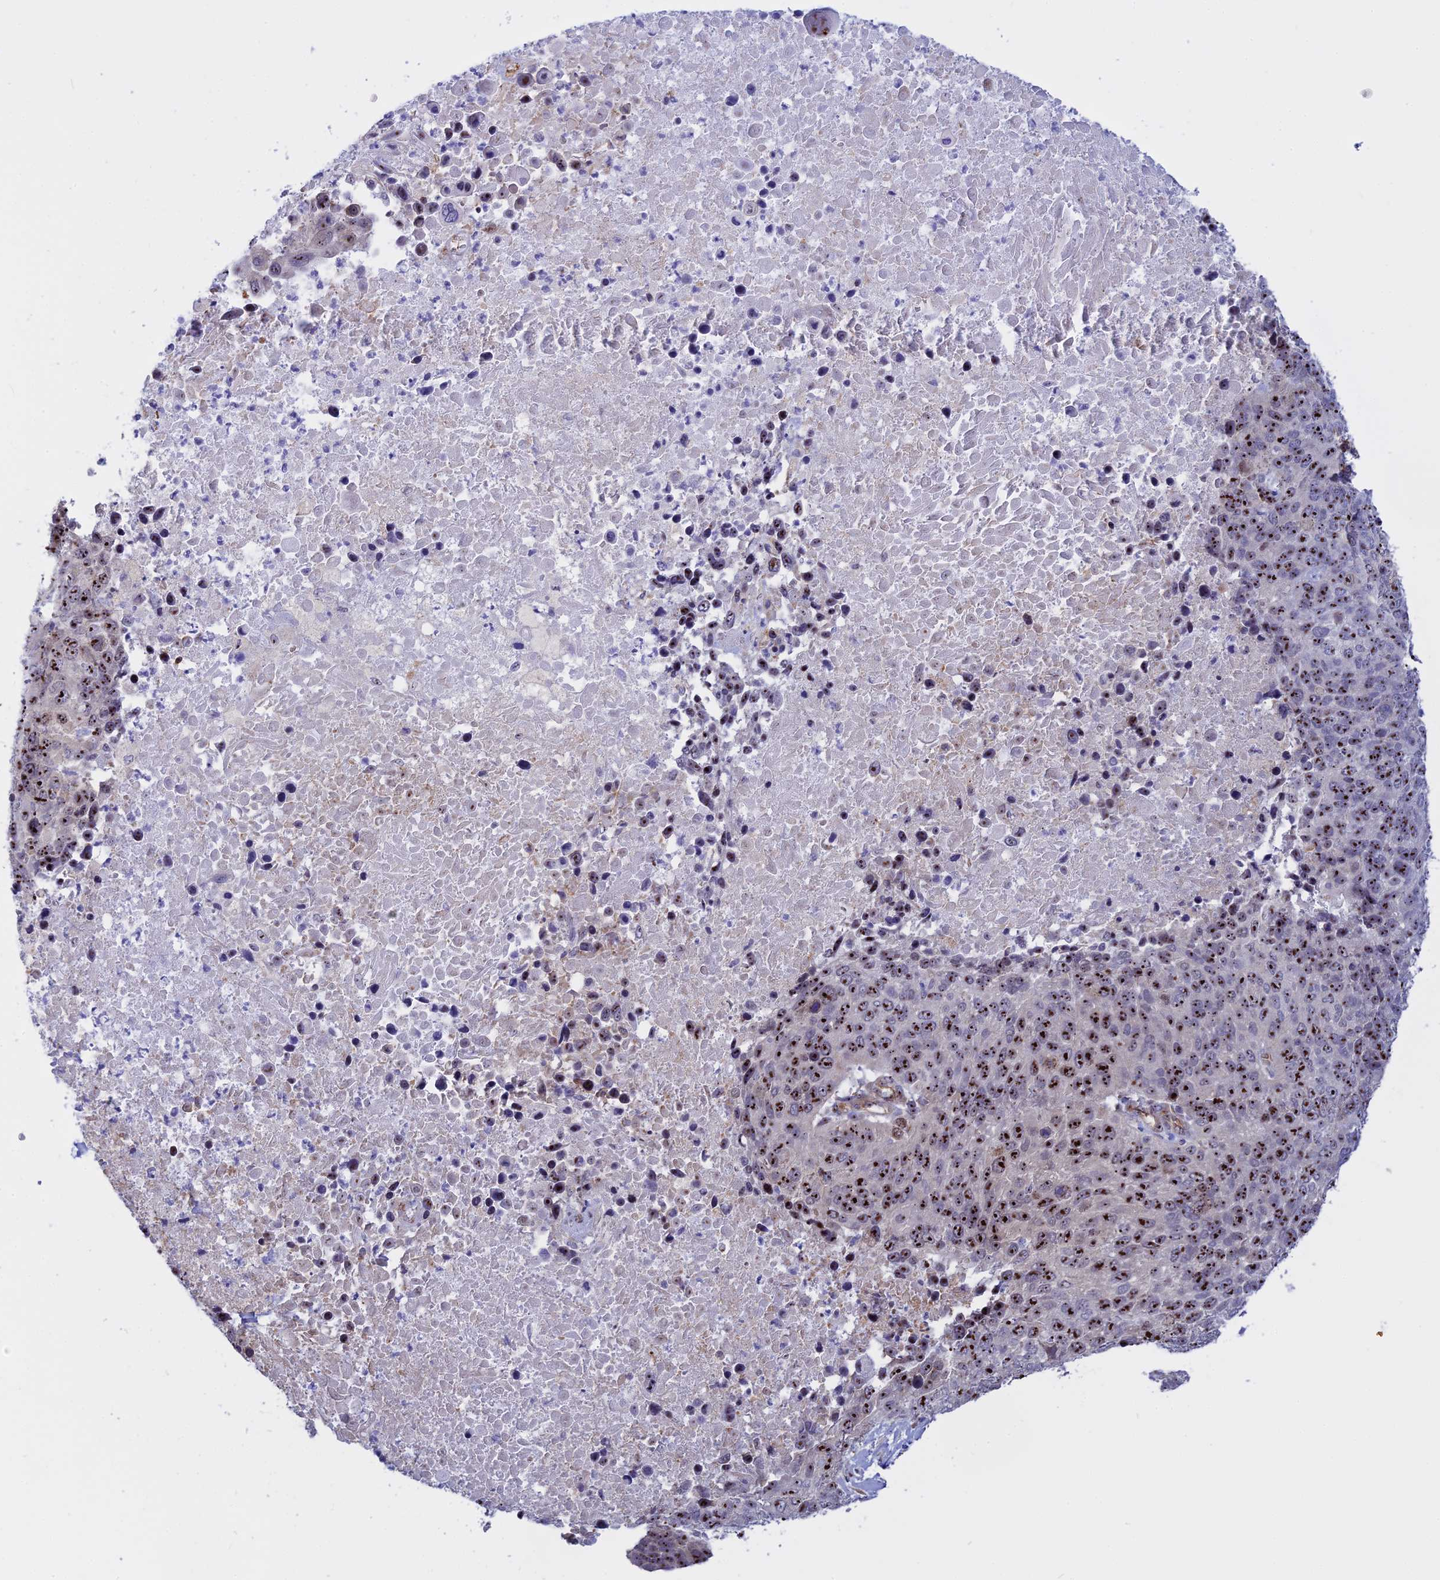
{"staining": {"intensity": "strong", "quantity": ">75%", "location": "nuclear"}, "tissue": "lung cancer", "cell_type": "Tumor cells", "image_type": "cancer", "snomed": [{"axis": "morphology", "description": "Normal tissue, NOS"}, {"axis": "morphology", "description": "Squamous cell carcinoma, NOS"}, {"axis": "topography", "description": "Lymph node"}, {"axis": "topography", "description": "Lung"}], "caption": "Human lung cancer stained with a brown dye reveals strong nuclear positive positivity in about >75% of tumor cells.", "gene": "DBNDD1", "patient": {"sex": "male", "age": 66}}